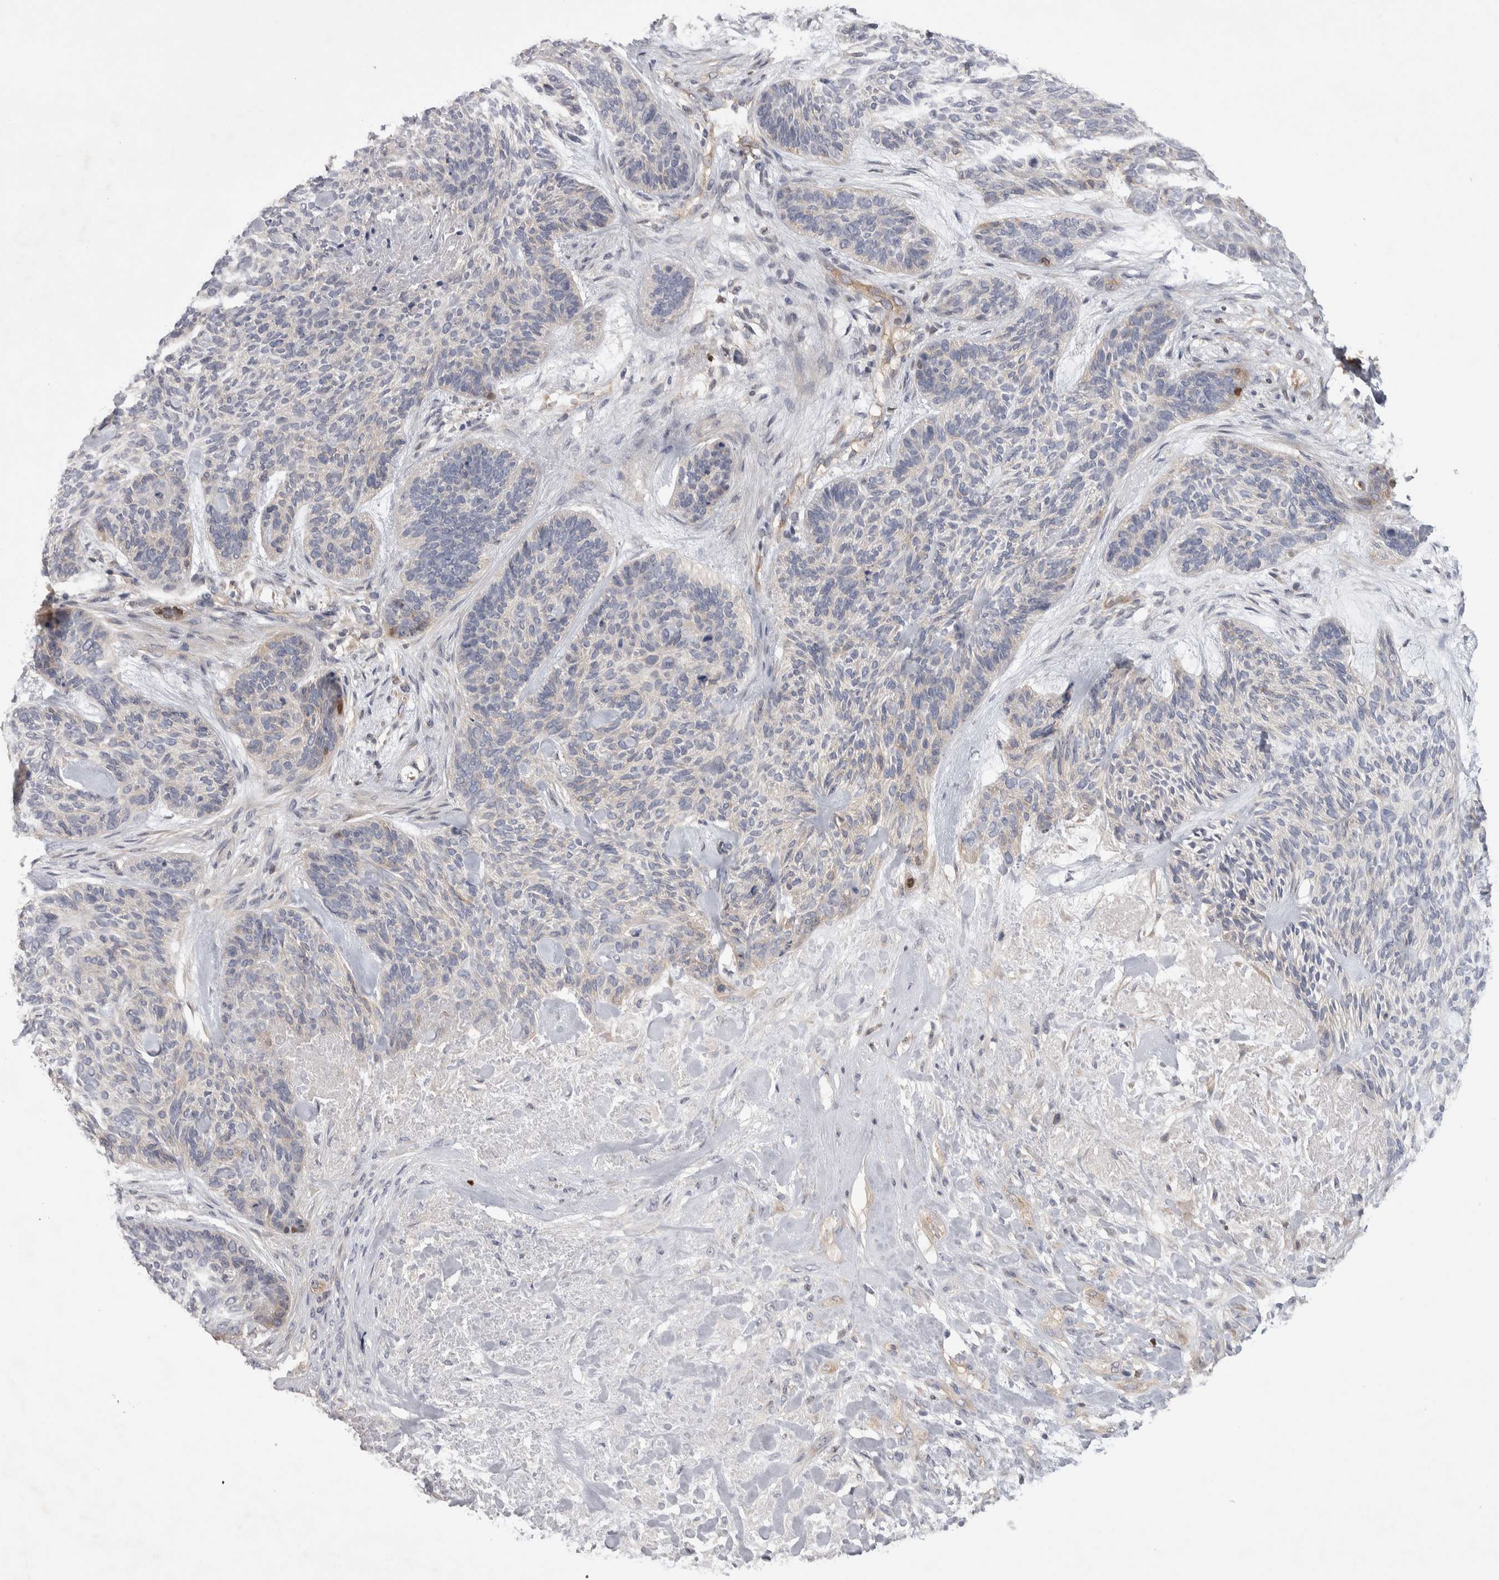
{"staining": {"intensity": "negative", "quantity": "none", "location": "none"}, "tissue": "skin cancer", "cell_type": "Tumor cells", "image_type": "cancer", "snomed": [{"axis": "morphology", "description": "Basal cell carcinoma"}, {"axis": "topography", "description": "Skin"}], "caption": "DAB (3,3'-diaminobenzidine) immunohistochemical staining of human basal cell carcinoma (skin) demonstrates no significant staining in tumor cells.", "gene": "NFKB2", "patient": {"sex": "male", "age": 55}}